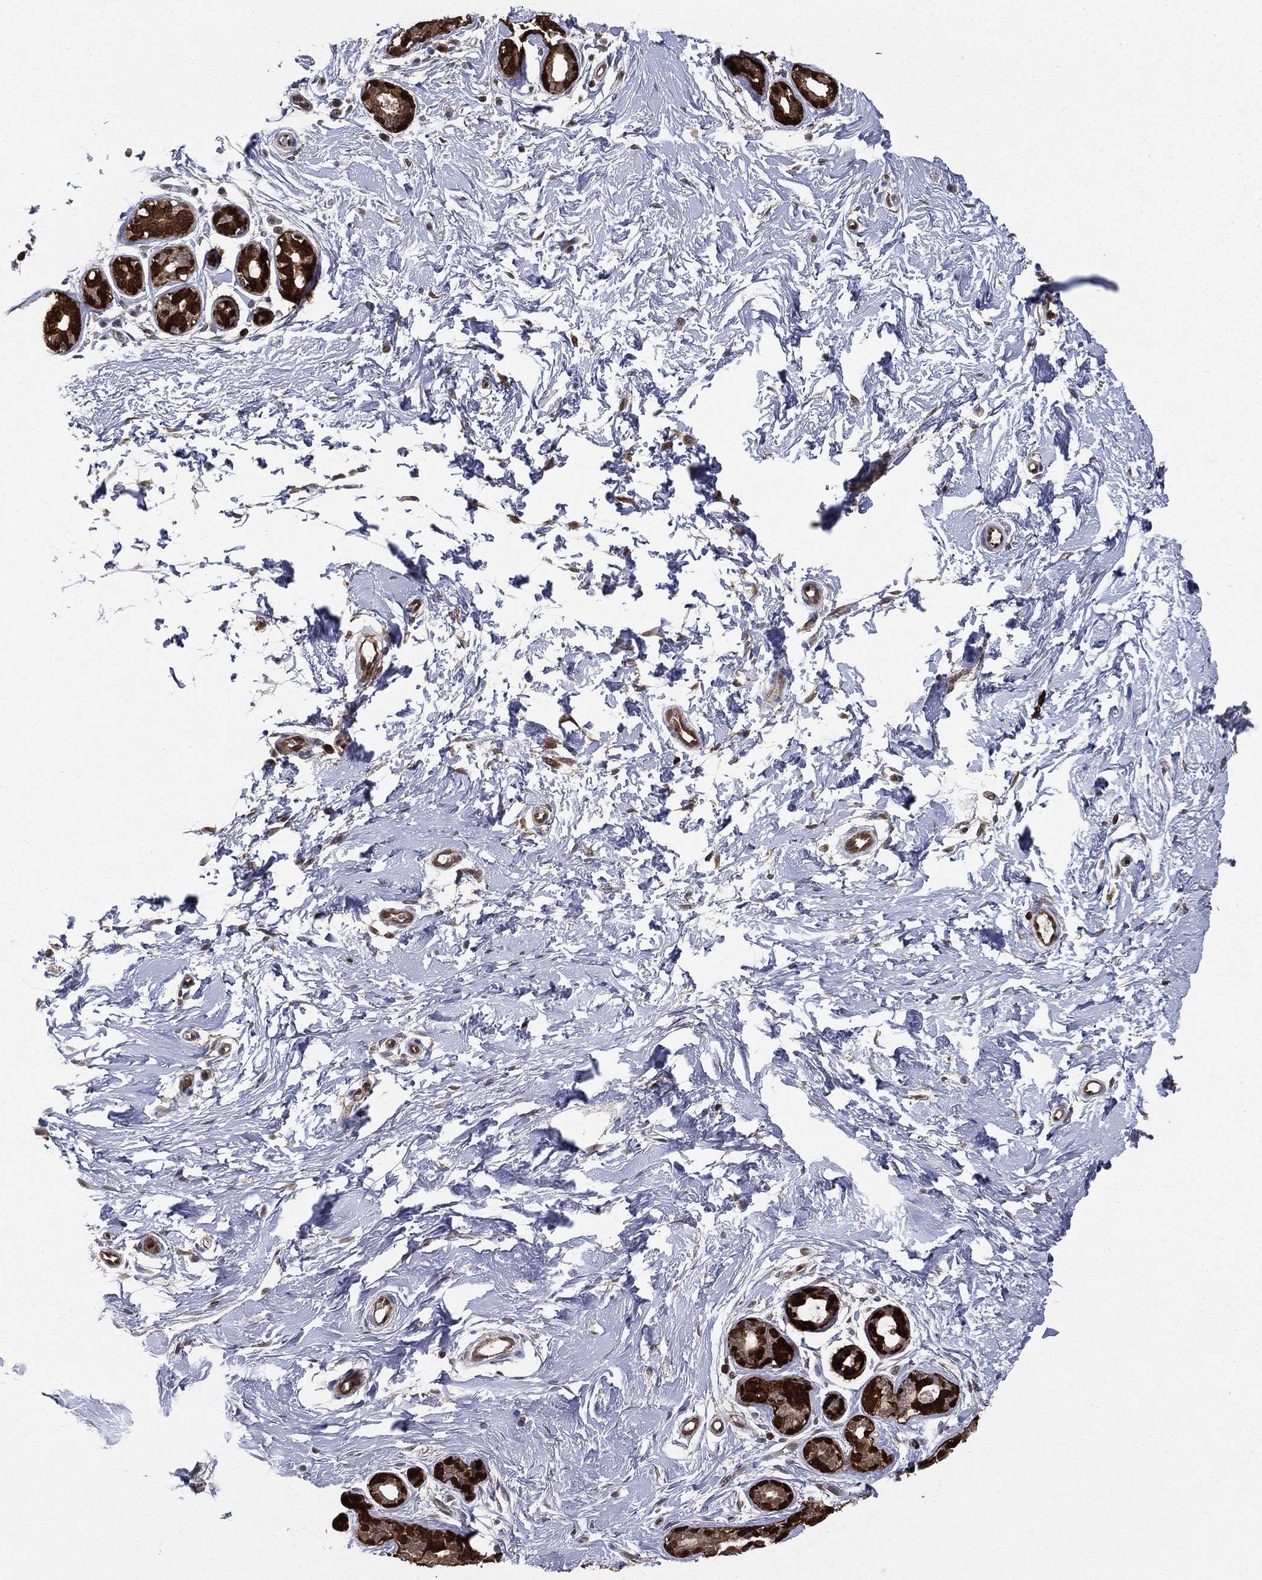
{"staining": {"intensity": "negative", "quantity": "none", "location": "none"}, "tissue": "breast", "cell_type": "Adipocytes", "image_type": "normal", "snomed": [{"axis": "morphology", "description": "Normal tissue, NOS"}, {"axis": "topography", "description": "Breast"}], "caption": "This micrograph is of normal breast stained with IHC to label a protein in brown with the nuclei are counter-stained blue. There is no staining in adipocytes.", "gene": "ENO1", "patient": {"sex": "female", "age": 37}}